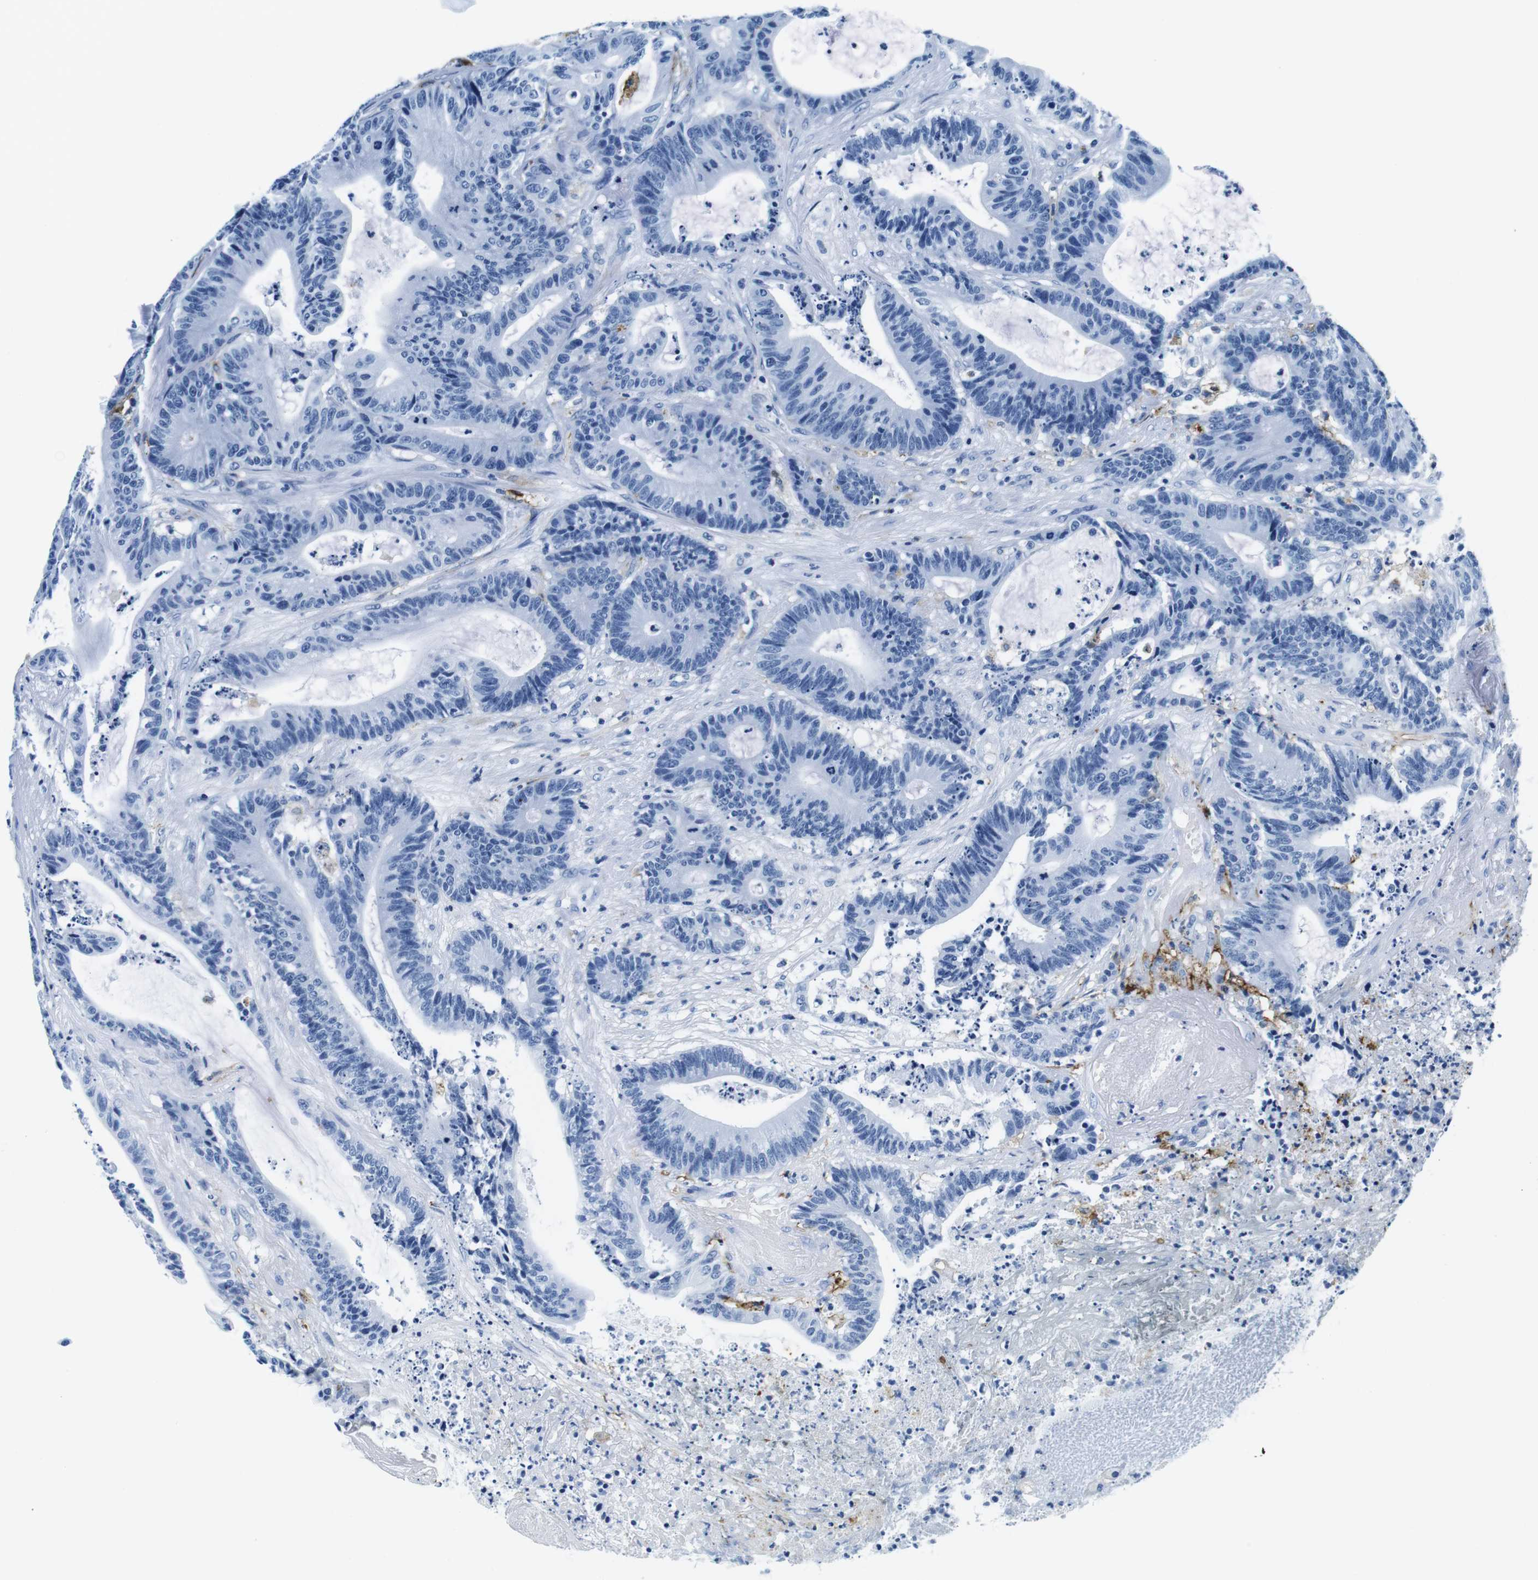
{"staining": {"intensity": "negative", "quantity": "none", "location": "none"}, "tissue": "colorectal cancer", "cell_type": "Tumor cells", "image_type": "cancer", "snomed": [{"axis": "morphology", "description": "Adenocarcinoma, NOS"}, {"axis": "topography", "description": "Colon"}], "caption": "This is an immunohistochemistry micrograph of colorectal cancer (adenocarcinoma). There is no staining in tumor cells.", "gene": "HLA-DRB1", "patient": {"sex": "female", "age": 84}}